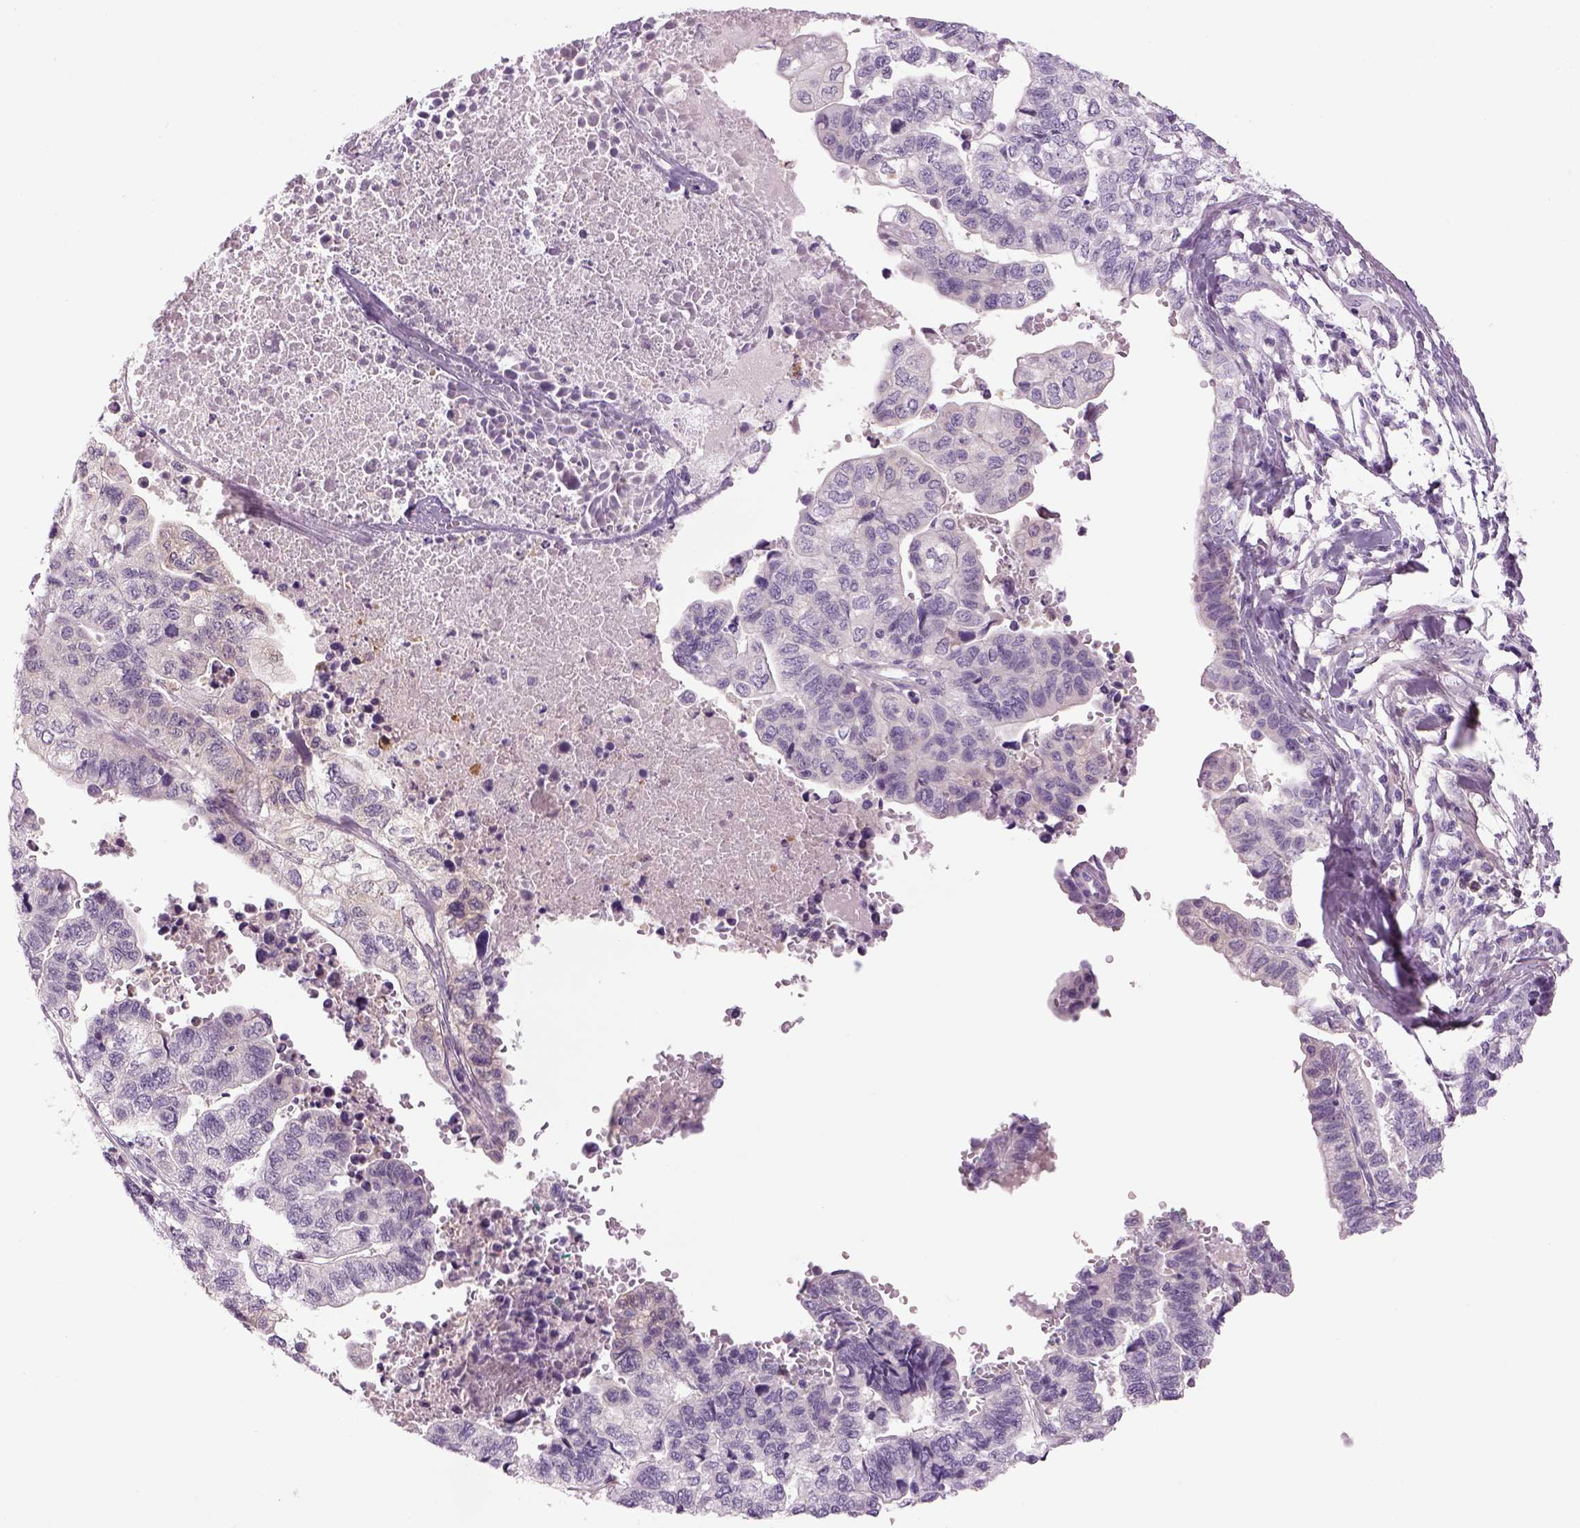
{"staining": {"intensity": "negative", "quantity": "none", "location": "none"}, "tissue": "stomach cancer", "cell_type": "Tumor cells", "image_type": "cancer", "snomed": [{"axis": "morphology", "description": "Adenocarcinoma, NOS"}, {"axis": "topography", "description": "Stomach, upper"}], "caption": "This is an immunohistochemistry (IHC) image of stomach cancer. There is no staining in tumor cells.", "gene": "MDH1B", "patient": {"sex": "female", "age": 67}}